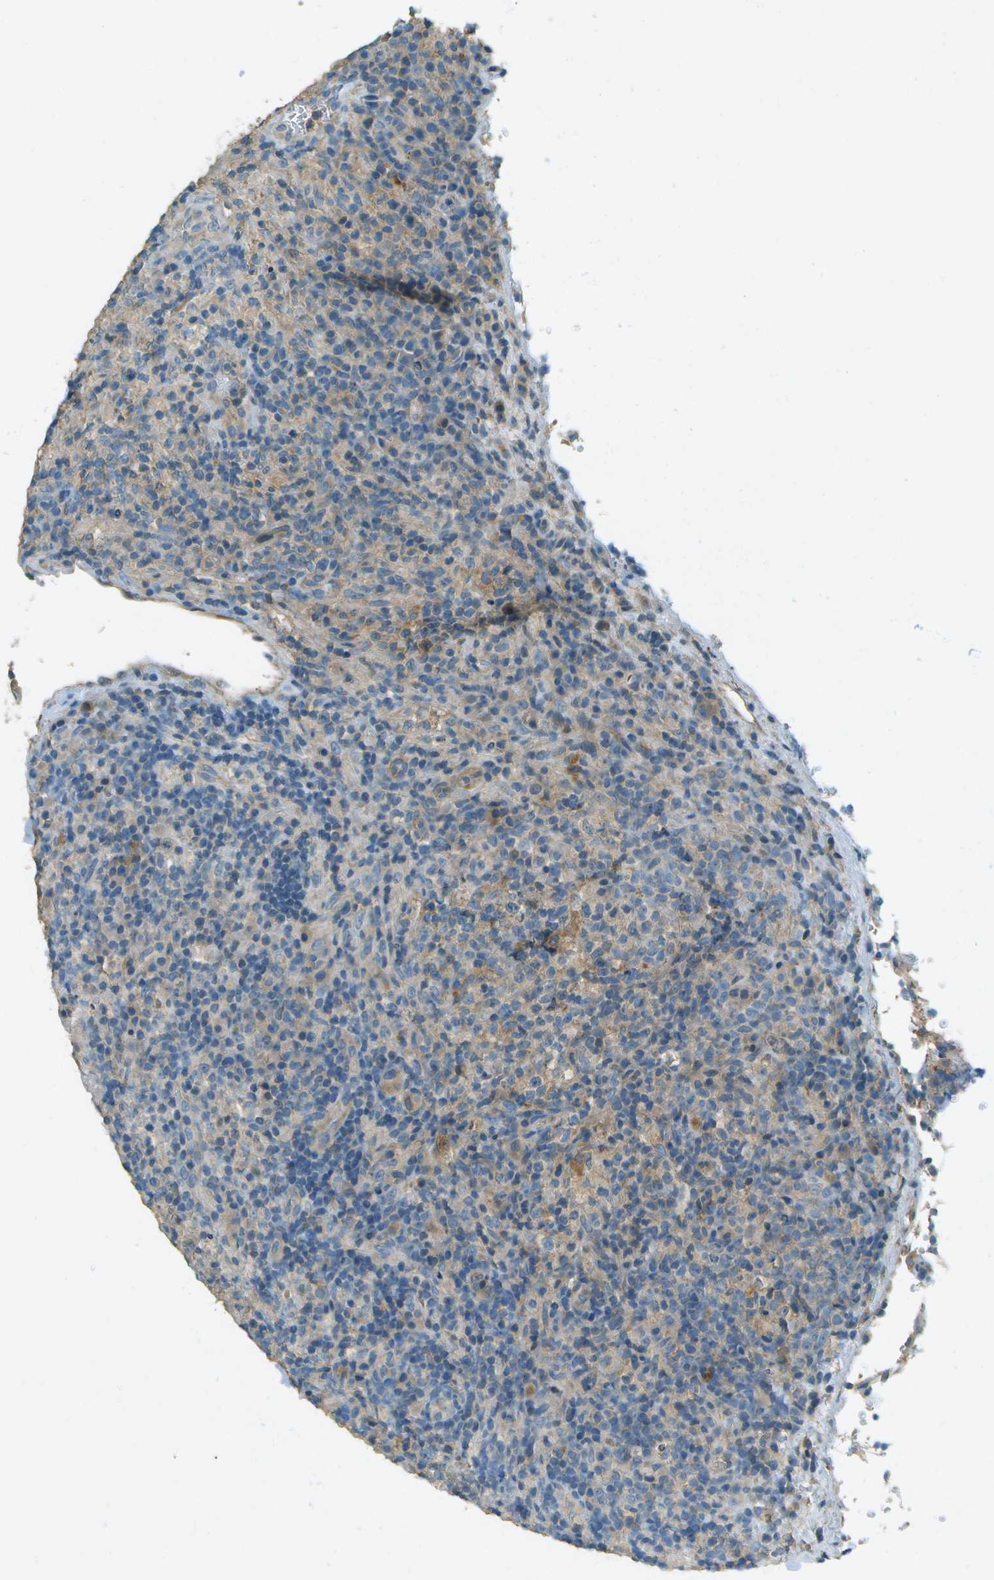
{"staining": {"intensity": "weak", "quantity": "<25%", "location": "cytoplasmic/membranous"}, "tissue": "lymphoma", "cell_type": "Tumor cells", "image_type": "cancer", "snomed": [{"axis": "morphology", "description": "Malignant lymphoma, non-Hodgkin's type, High grade"}, {"axis": "topography", "description": "Lymph node"}], "caption": "Protein analysis of lymphoma displays no significant staining in tumor cells.", "gene": "NUDT4", "patient": {"sex": "female", "age": 76}}